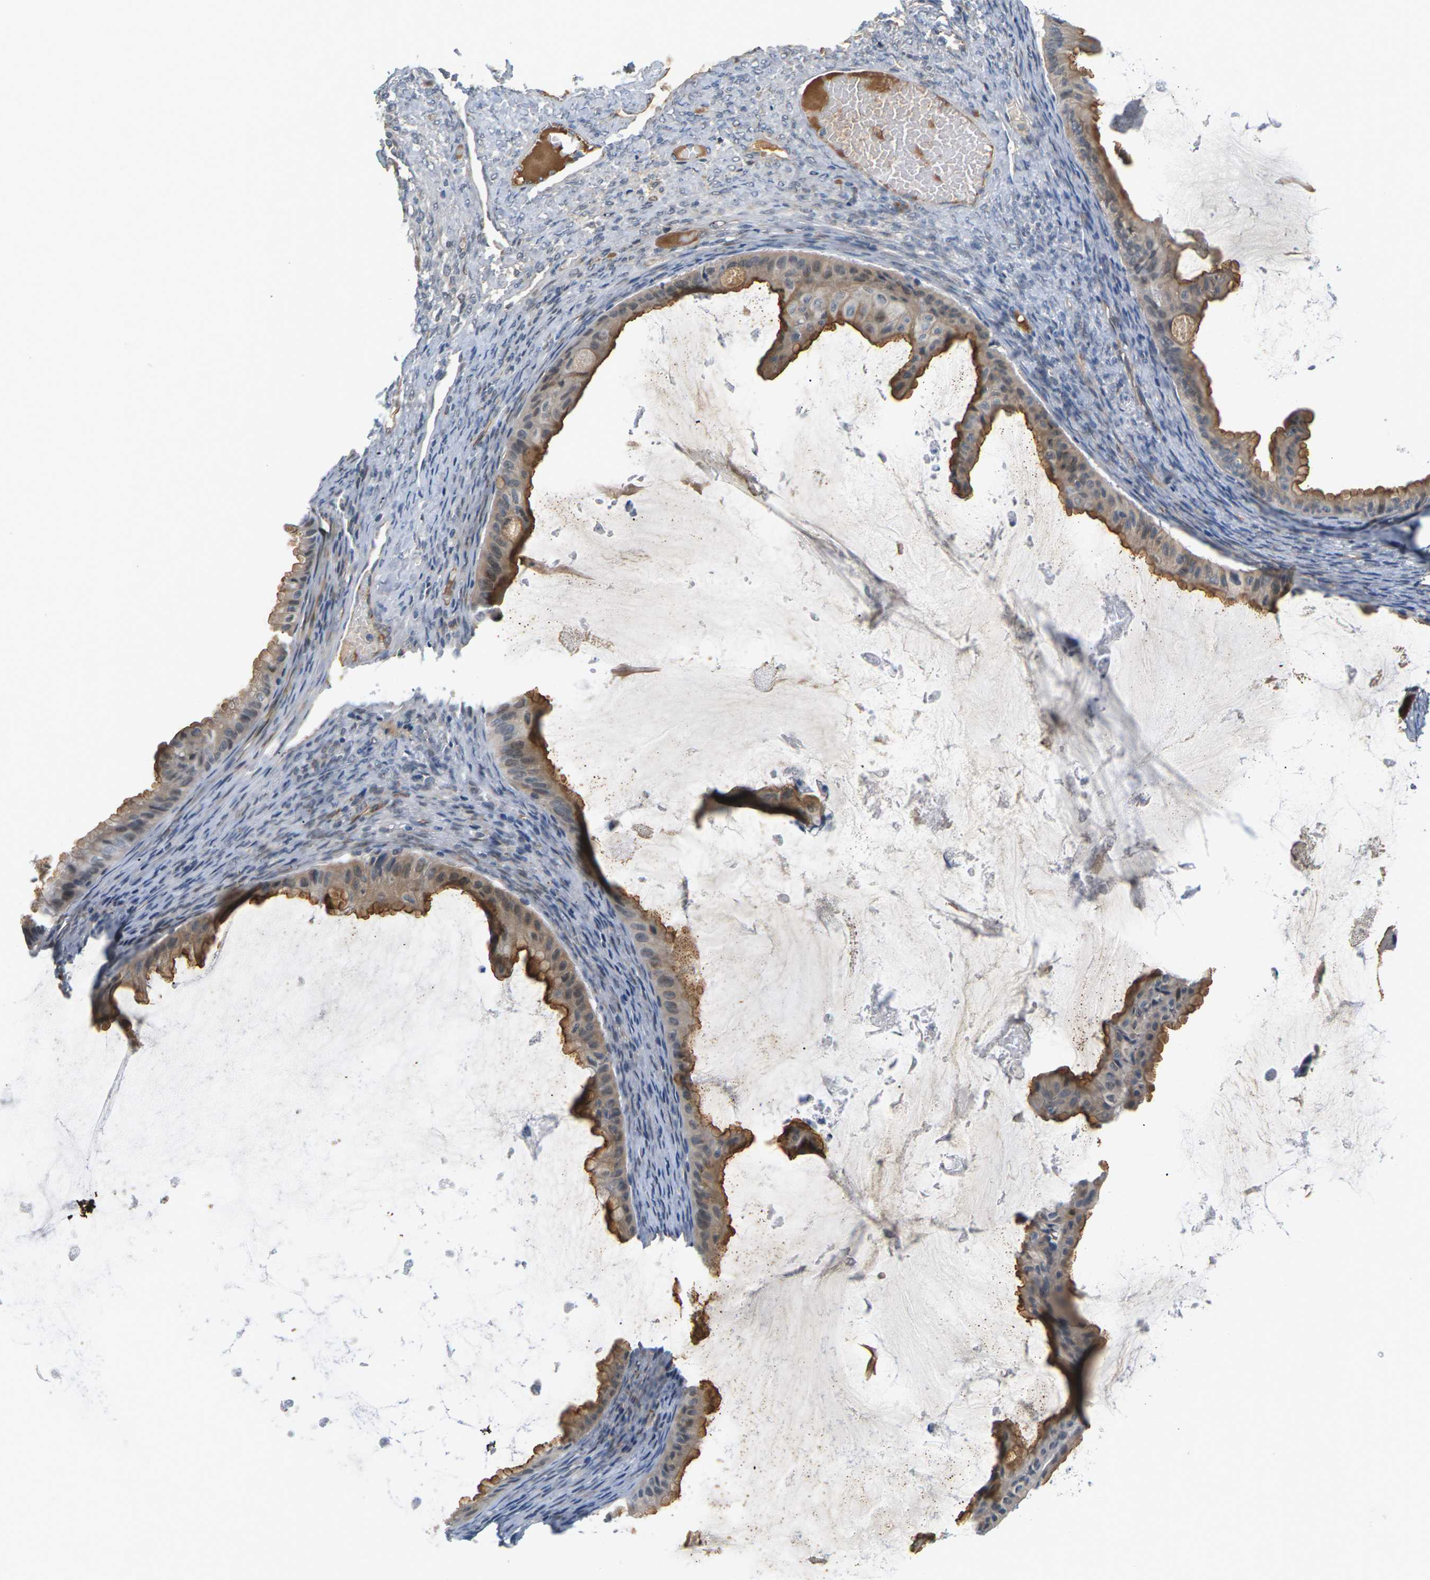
{"staining": {"intensity": "moderate", "quantity": ">75%", "location": "cytoplasmic/membranous"}, "tissue": "ovarian cancer", "cell_type": "Tumor cells", "image_type": "cancer", "snomed": [{"axis": "morphology", "description": "Cystadenocarcinoma, mucinous, NOS"}, {"axis": "topography", "description": "Ovary"}], "caption": "Protein staining by immunohistochemistry (IHC) reveals moderate cytoplasmic/membranous staining in about >75% of tumor cells in mucinous cystadenocarcinoma (ovarian). Using DAB (brown) and hematoxylin (blue) stains, captured at high magnification using brightfield microscopy.", "gene": "PKP2", "patient": {"sex": "female", "age": 61}}